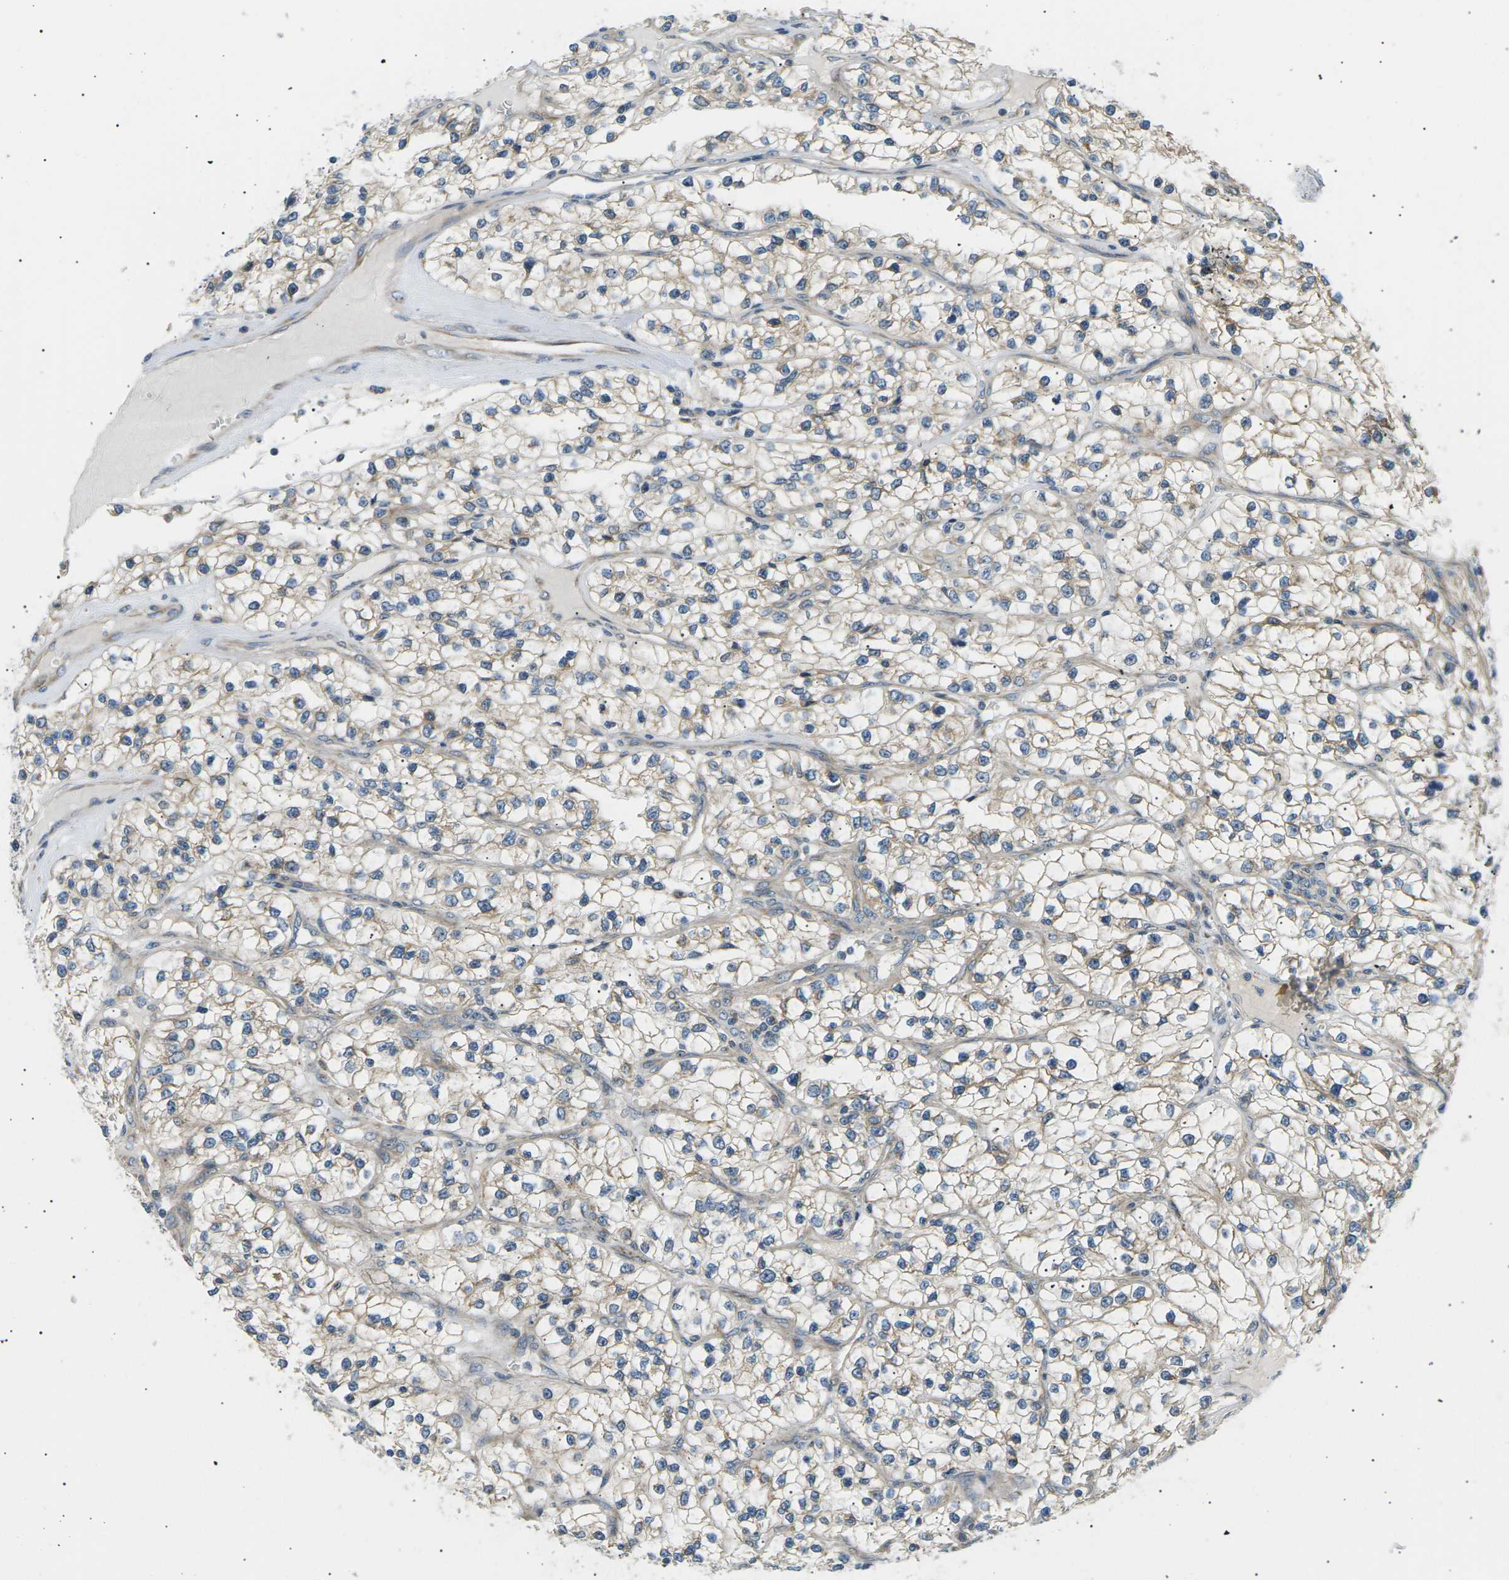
{"staining": {"intensity": "weak", "quantity": ">75%", "location": "cytoplasmic/membranous"}, "tissue": "renal cancer", "cell_type": "Tumor cells", "image_type": "cancer", "snomed": [{"axis": "morphology", "description": "Adenocarcinoma, NOS"}, {"axis": "topography", "description": "Kidney"}], "caption": "A micrograph of adenocarcinoma (renal) stained for a protein demonstrates weak cytoplasmic/membranous brown staining in tumor cells.", "gene": "TBC1D8", "patient": {"sex": "female", "age": 57}}